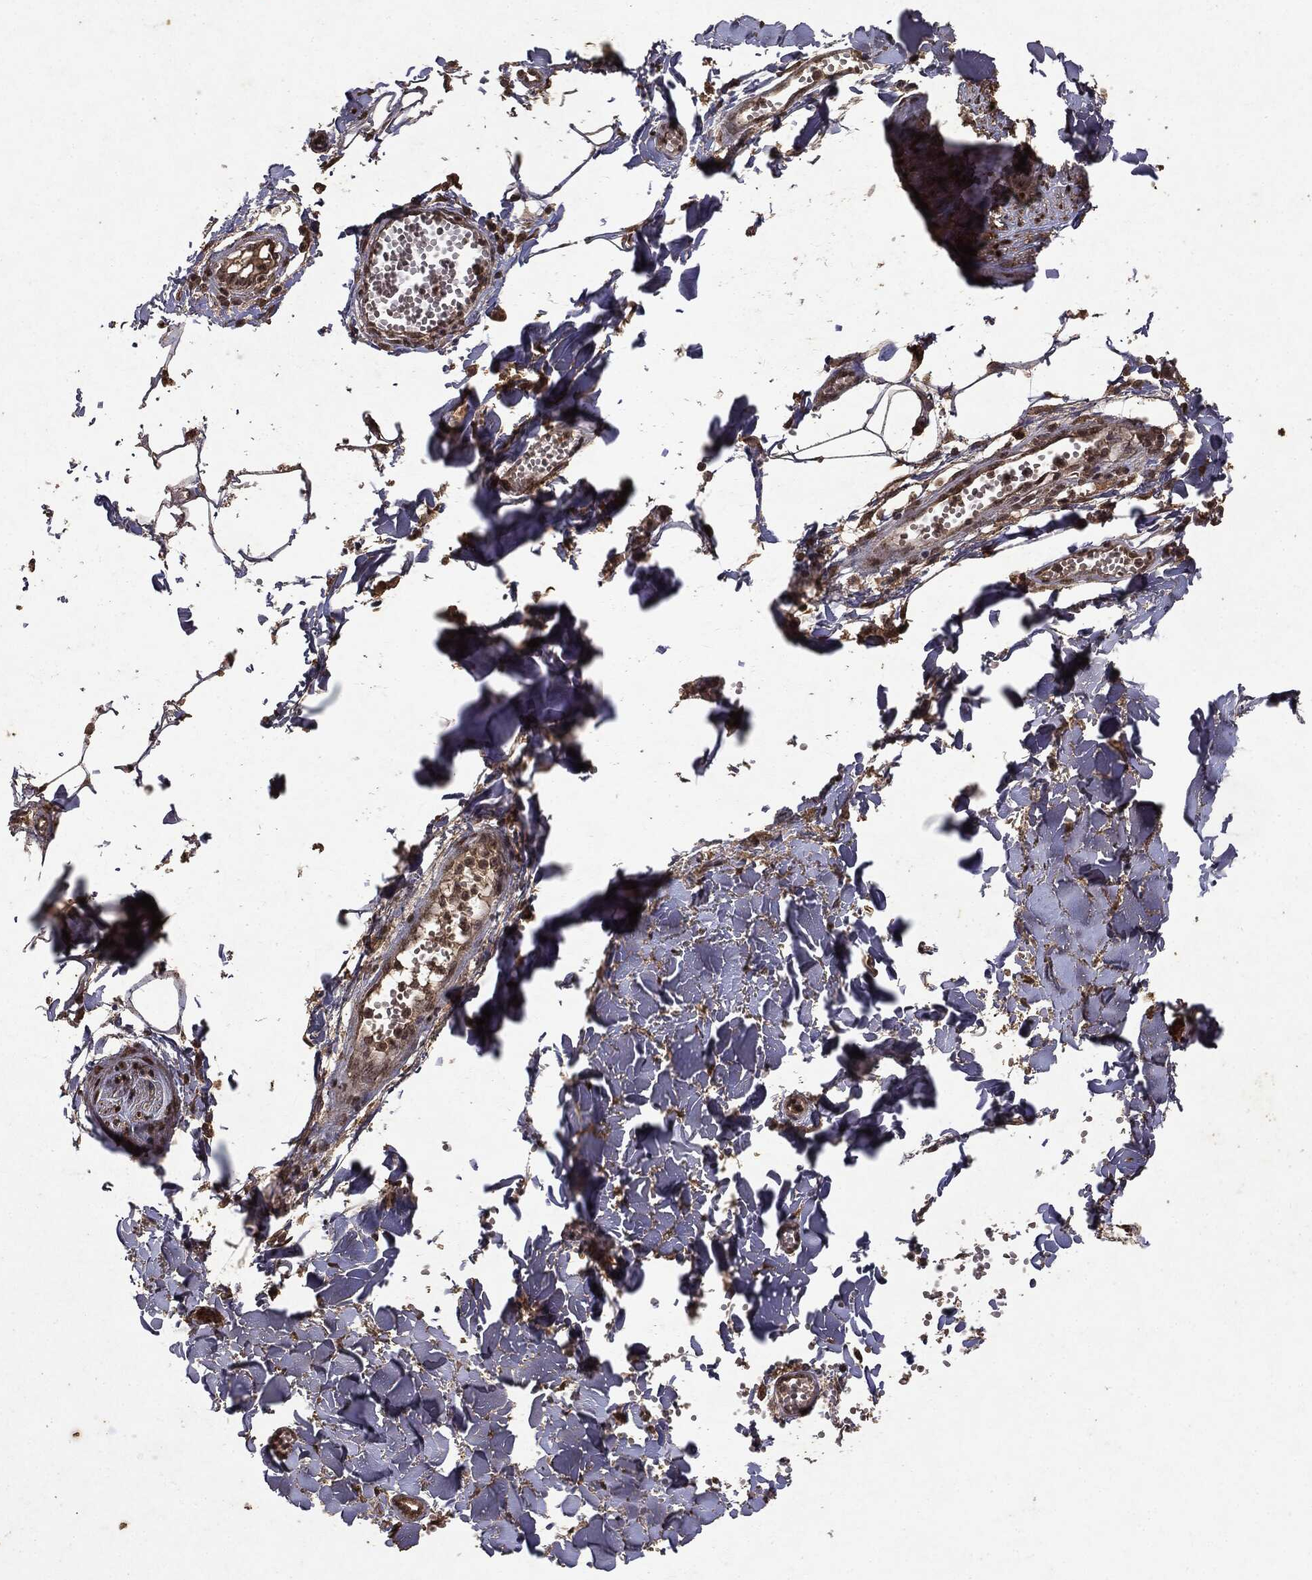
{"staining": {"intensity": "moderate", "quantity": "25%-75%", "location": "nuclear"}, "tissue": "soft tissue", "cell_type": "Fibroblasts", "image_type": "normal", "snomed": [{"axis": "morphology", "description": "Normal tissue, NOS"}, {"axis": "morphology", "description": "Squamous cell carcinoma, NOS"}, {"axis": "topography", "description": "Cartilage tissue"}, {"axis": "topography", "description": "Lung"}], "caption": "A brown stain shows moderate nuclear expression of a protein in fibroblasts of benign soft tissue. The protein is shown in brown color, while the nuclei are stained blue.", "gene": "PEBP1", "patient": {"sex": "male", "age": 66}}